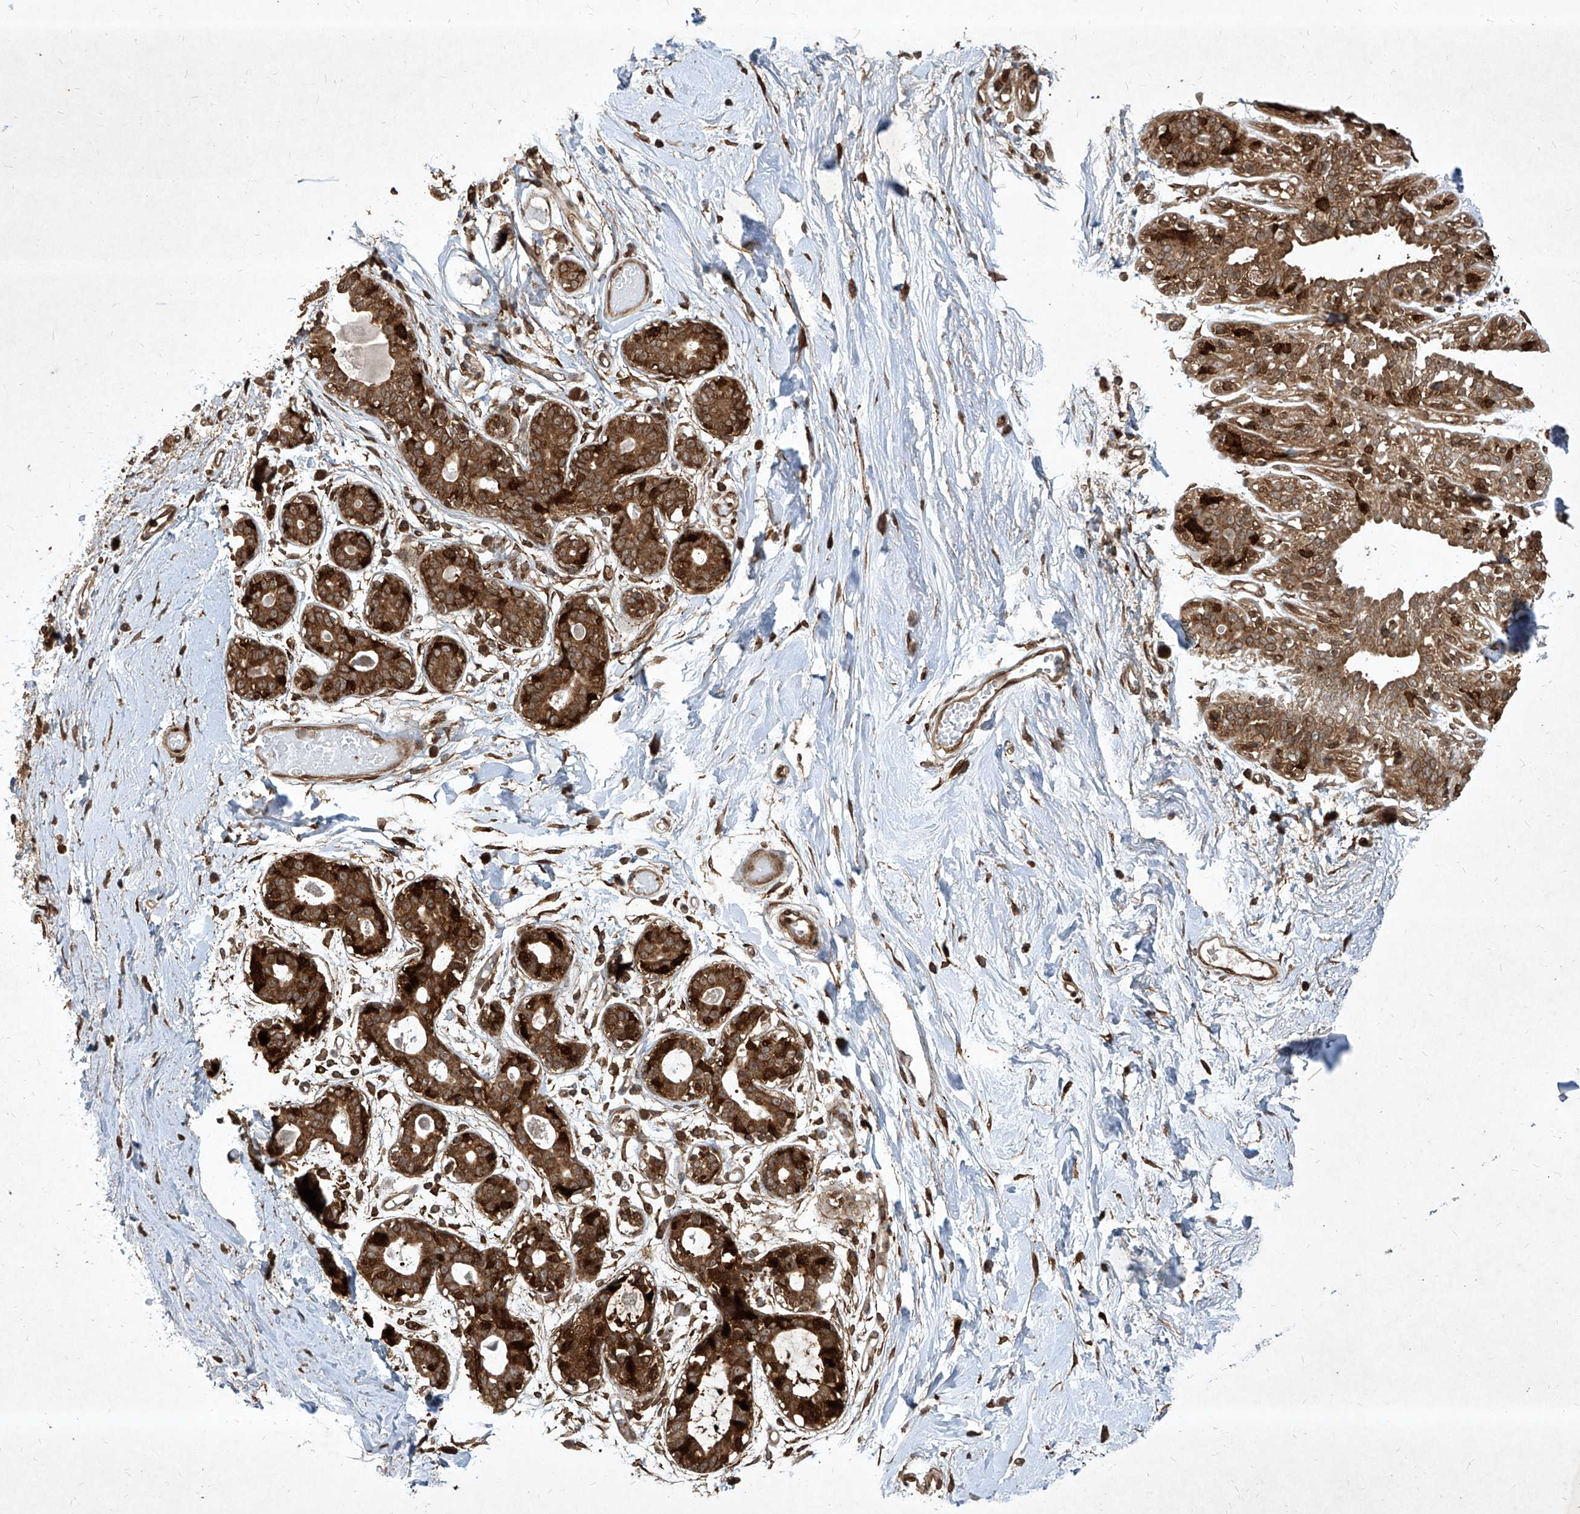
{"staining": {"intensity": "moderate", "quantity": "25%-75%", "location": "cytoplasmic/membranous"}, "tissue": "breast", "cell_type": "Adipocytes", "image_type": "normal", "snomed": [{"axis": "morphology", "description": "Normal tissue, NOS"}, {"axis": "topography", "description": "Breast"}], "caption": "Immunohistochemistry (IHC) histopathology image of benign breast stained for a protein (brown), which demonstrates medium levels of moderate cytoplasmic/membranous expression in about 25%-75% of adipocytes.", "gene": "MAGED2", "patient": {"sex": "female", "age": 45}}